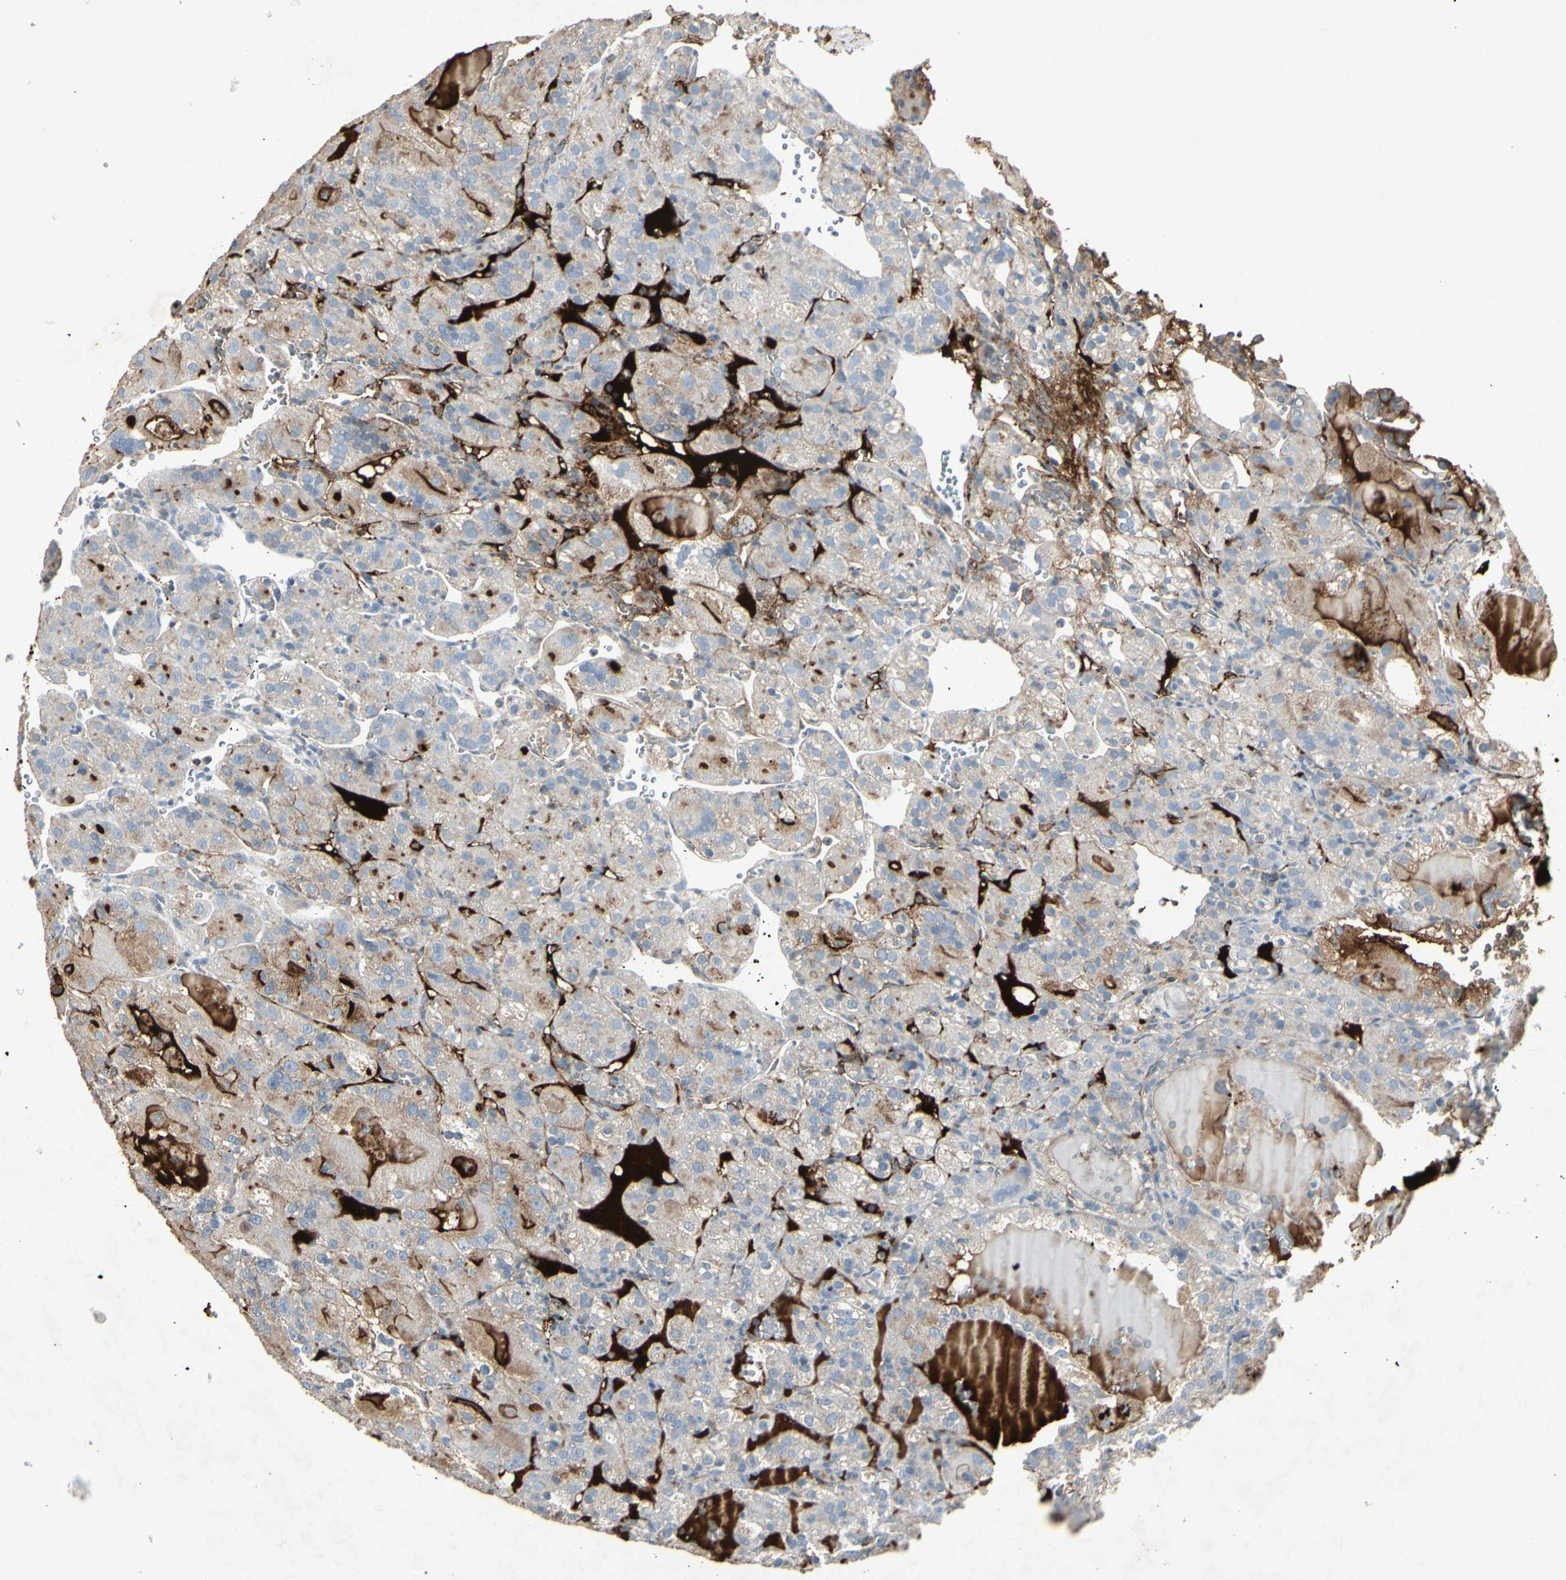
{"staining": {"intensity": "weak", "quantity": "25%-75%", "location": "cytoplasmic/membranous"}, "tissue": "renal cancer", "cell_type": "Tumor cells", "image_type": "cancer", "snomed": [{"axis": "morphology", "description": "Normal tissue, NOS"}, {"axis": "morphology", "description": "Adenocarcinoma, NOS"}, {"axis": "topography", "description": "Kidney"}], "caption": "Tumor cells exhibit weak cytoplasmic/membranous positivity in about 25%-75% of cells in adenocarcinoma (renal).", "gene": "IGHM", "patient": {"sex": "male", "age": 61}}